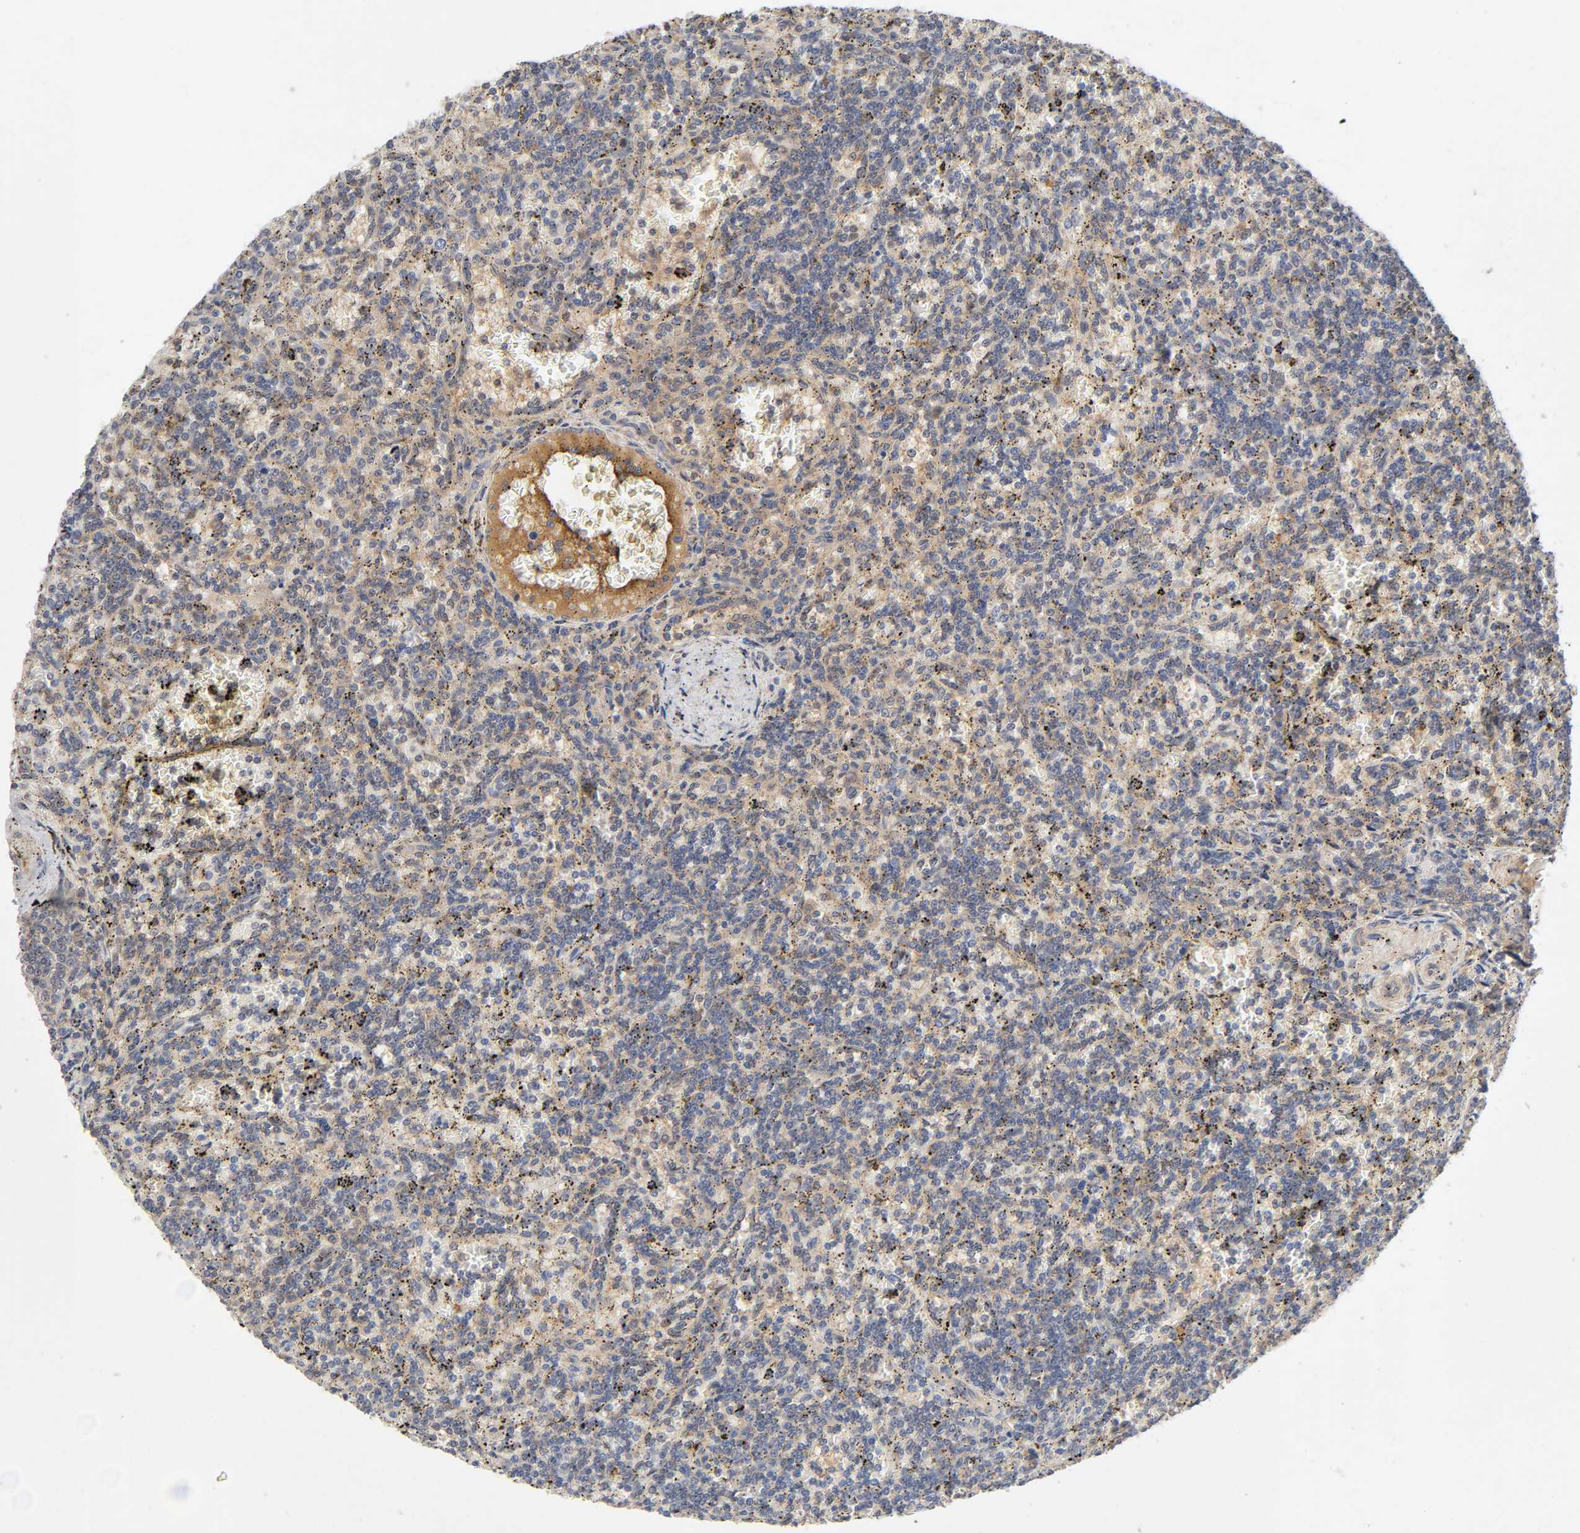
{"staining": {"intensity": "moderate", "quantity": ">75%", "location": "cytoplasmic/membranous"}, "tissue": "lymphoma", "cell_type": "Tumor cells", "image_type": "cancer", "snomed": [{"axis": "morphology", "description": "Malignant lymphoma, non-Hodgkin's type, Low grade"}, {"axis": "topography", "description": "Spleen"}], "caption": "Brown immunohistochemical staining in low-grade malignant lymphoma, non-Hodgkin's type reveals moderate cytoplasmic/membranous expression in approximately >75% of tumor cells.", "gene": "CPB2", "patient": {"sex": "male", "age": 73}}